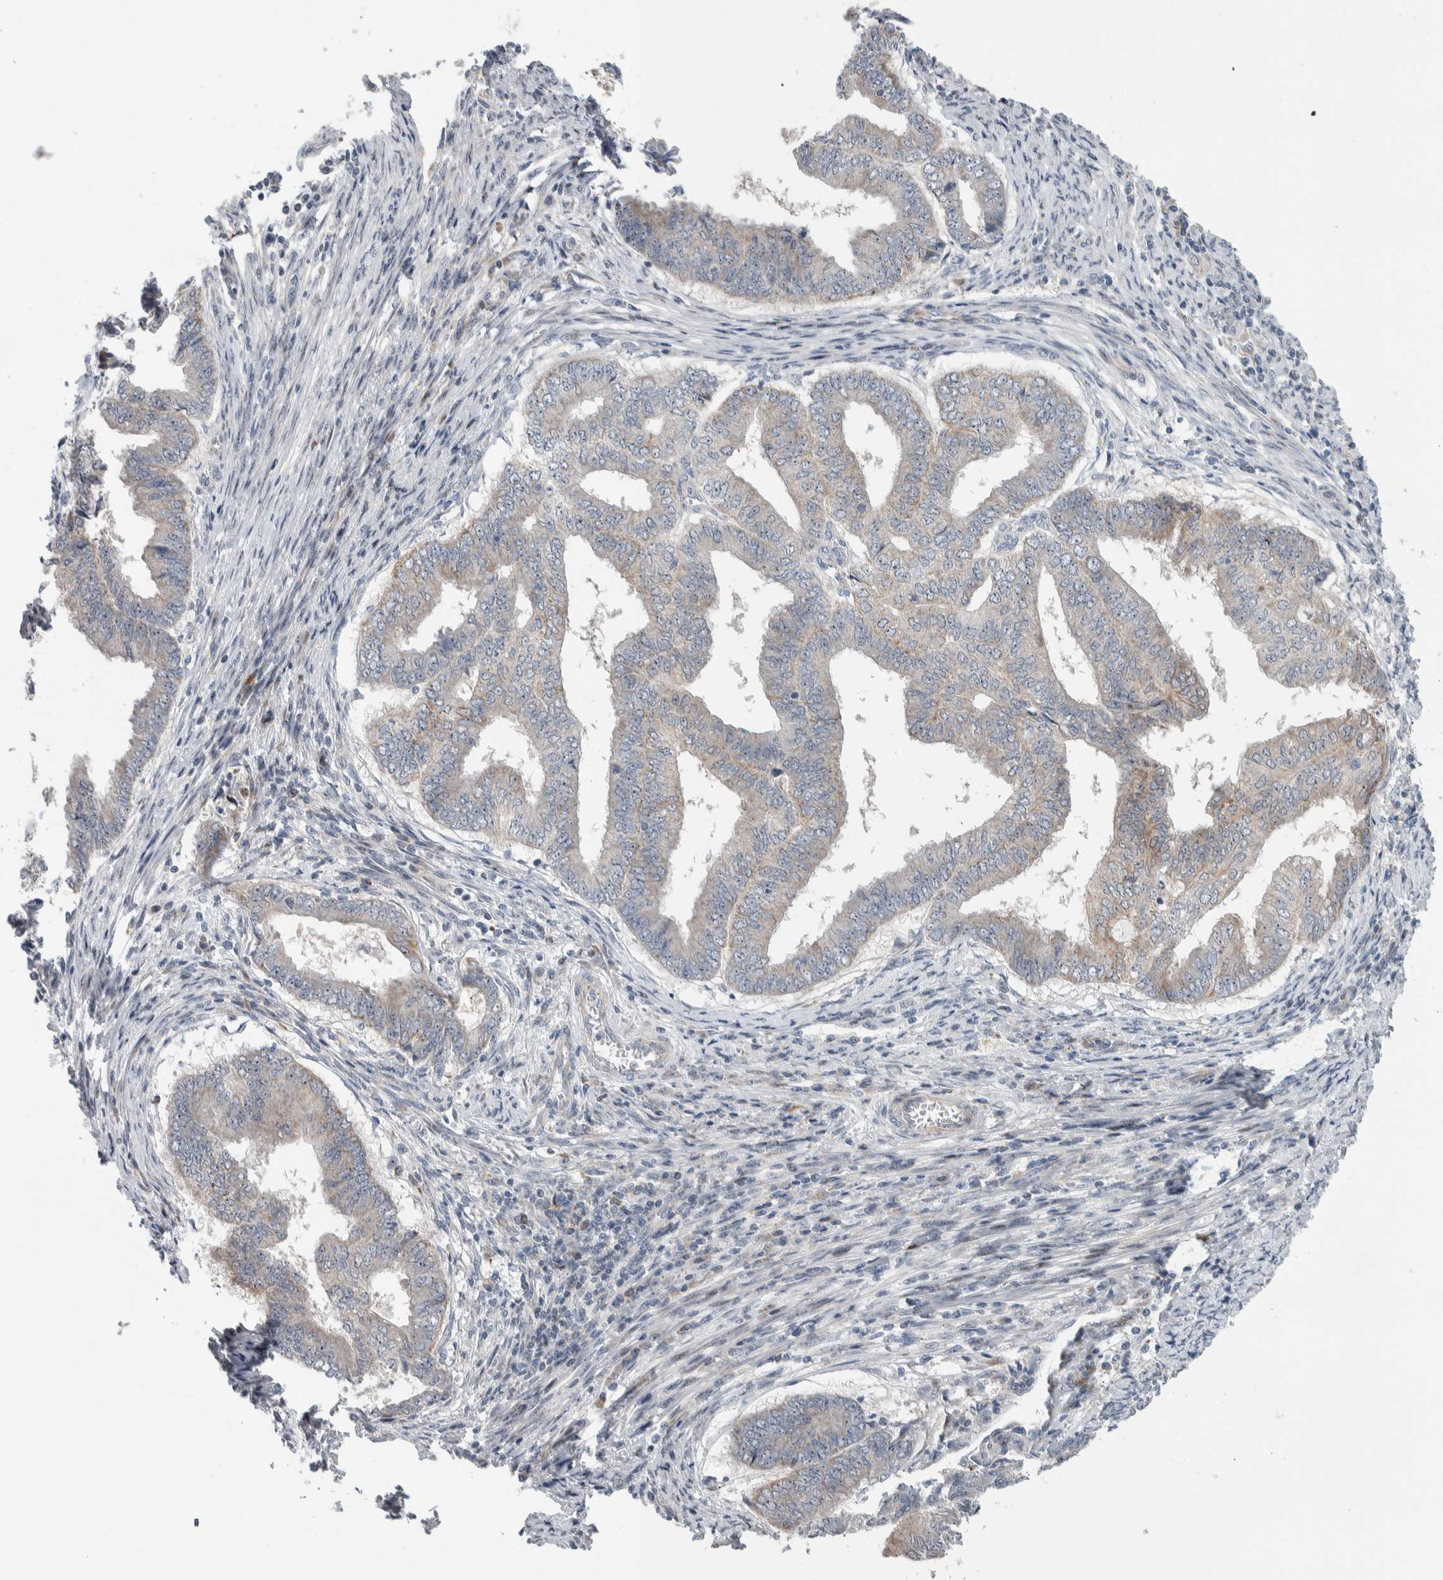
{"staining": {"intensity": "negative", "quantity": "none", "location": "none"}, "tissue": "endometrial cancer", "cell_type": "Tumor cells", "image_type": "cancer", "snomed": [{"axis": "morphology", "description": "Polyp, NOS"}, {"axis": "morphology", "description": "Adenocarcinoma, NOS"}, {"axis": "morphology", "description": "Adenoma, NOS"}, {"axis": "topography", "description": "Endometrium"}], "caption": "This is a micrograph of immunohistochemistry staining of endometrial cancer (polyp), which shows no expression in tumor cells. Nuclei are stained in blue.", "gene": "PRRG4", "patient": {"sex": "female", "age": 79}}